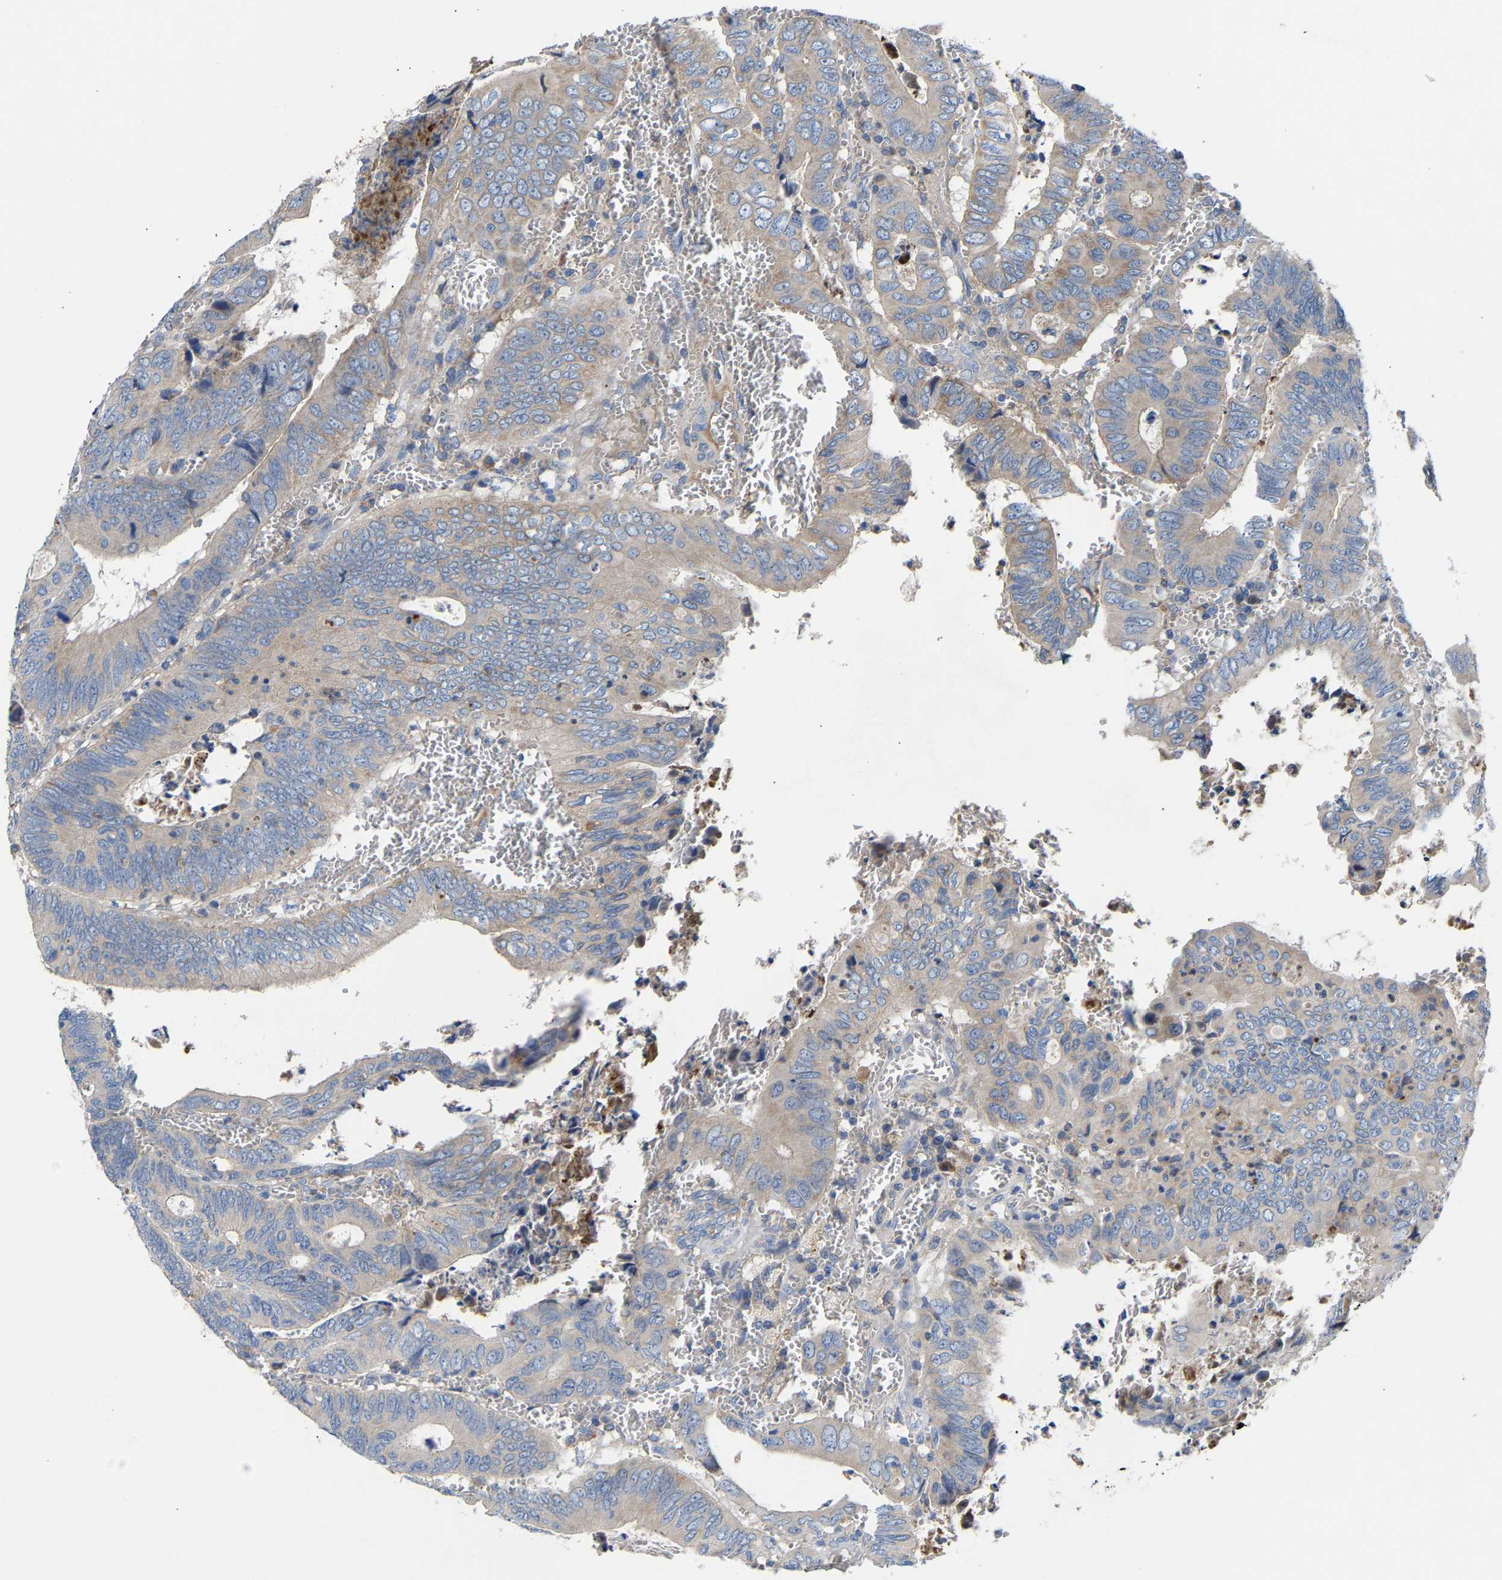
{"staining": {"intensity": "weak", "quantity": "<25%", "location": "cytoplasmic/membranous"}, "tissue": "colorectal cancer", "cell_type": "Tumor cells", "image_type": "cancer", "snomed": [{"axis": "morphology", "description": "Inflammation, NOS"}, {"axis": "morphology", "description": "Adenocarcinoma, NOS"}, {"axis": "topography", "description": "Colon"}], "caption": "Immunohistochemical staining of human colorectal adenocarcinoma exhibits no significant positivity in tumor cells. (Stains: DAB (3,3'-diaminobenzidine) IHC with hematoxylin counter stain, Microscopy: brightfield microscopy at high magnification).", "gene": "CCDC171", "patient": {"sex": "male", "age": 72}}